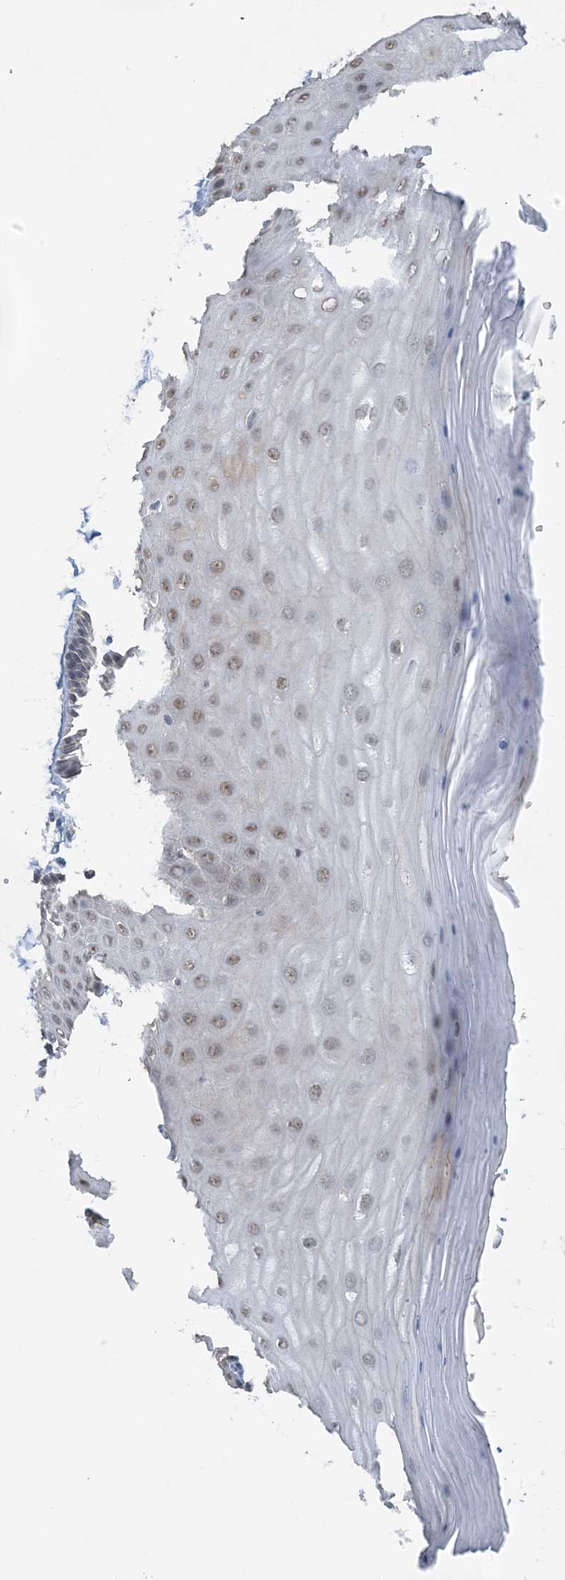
{"staining": {"intensity": "moderate", "quantity": ">75%", "location": "cytoplasmic/membranous,nuclear"}, "tissue": "cervix", "cell_type": "Glandular cells", "image_type": "normal", "snomed": [{"axis": "morphology", "description": "Normal tissue, NOS"}, {"axis": "topography", "description": "Cervix"}], "caption": "Protein staining of normal cervix displays moderate cytoplasmic/membranous,nuclear expression in approximately >75% of glandular cells.", "gene": "UBE2E1", "patient": {"sex": "female", "age": 55}}